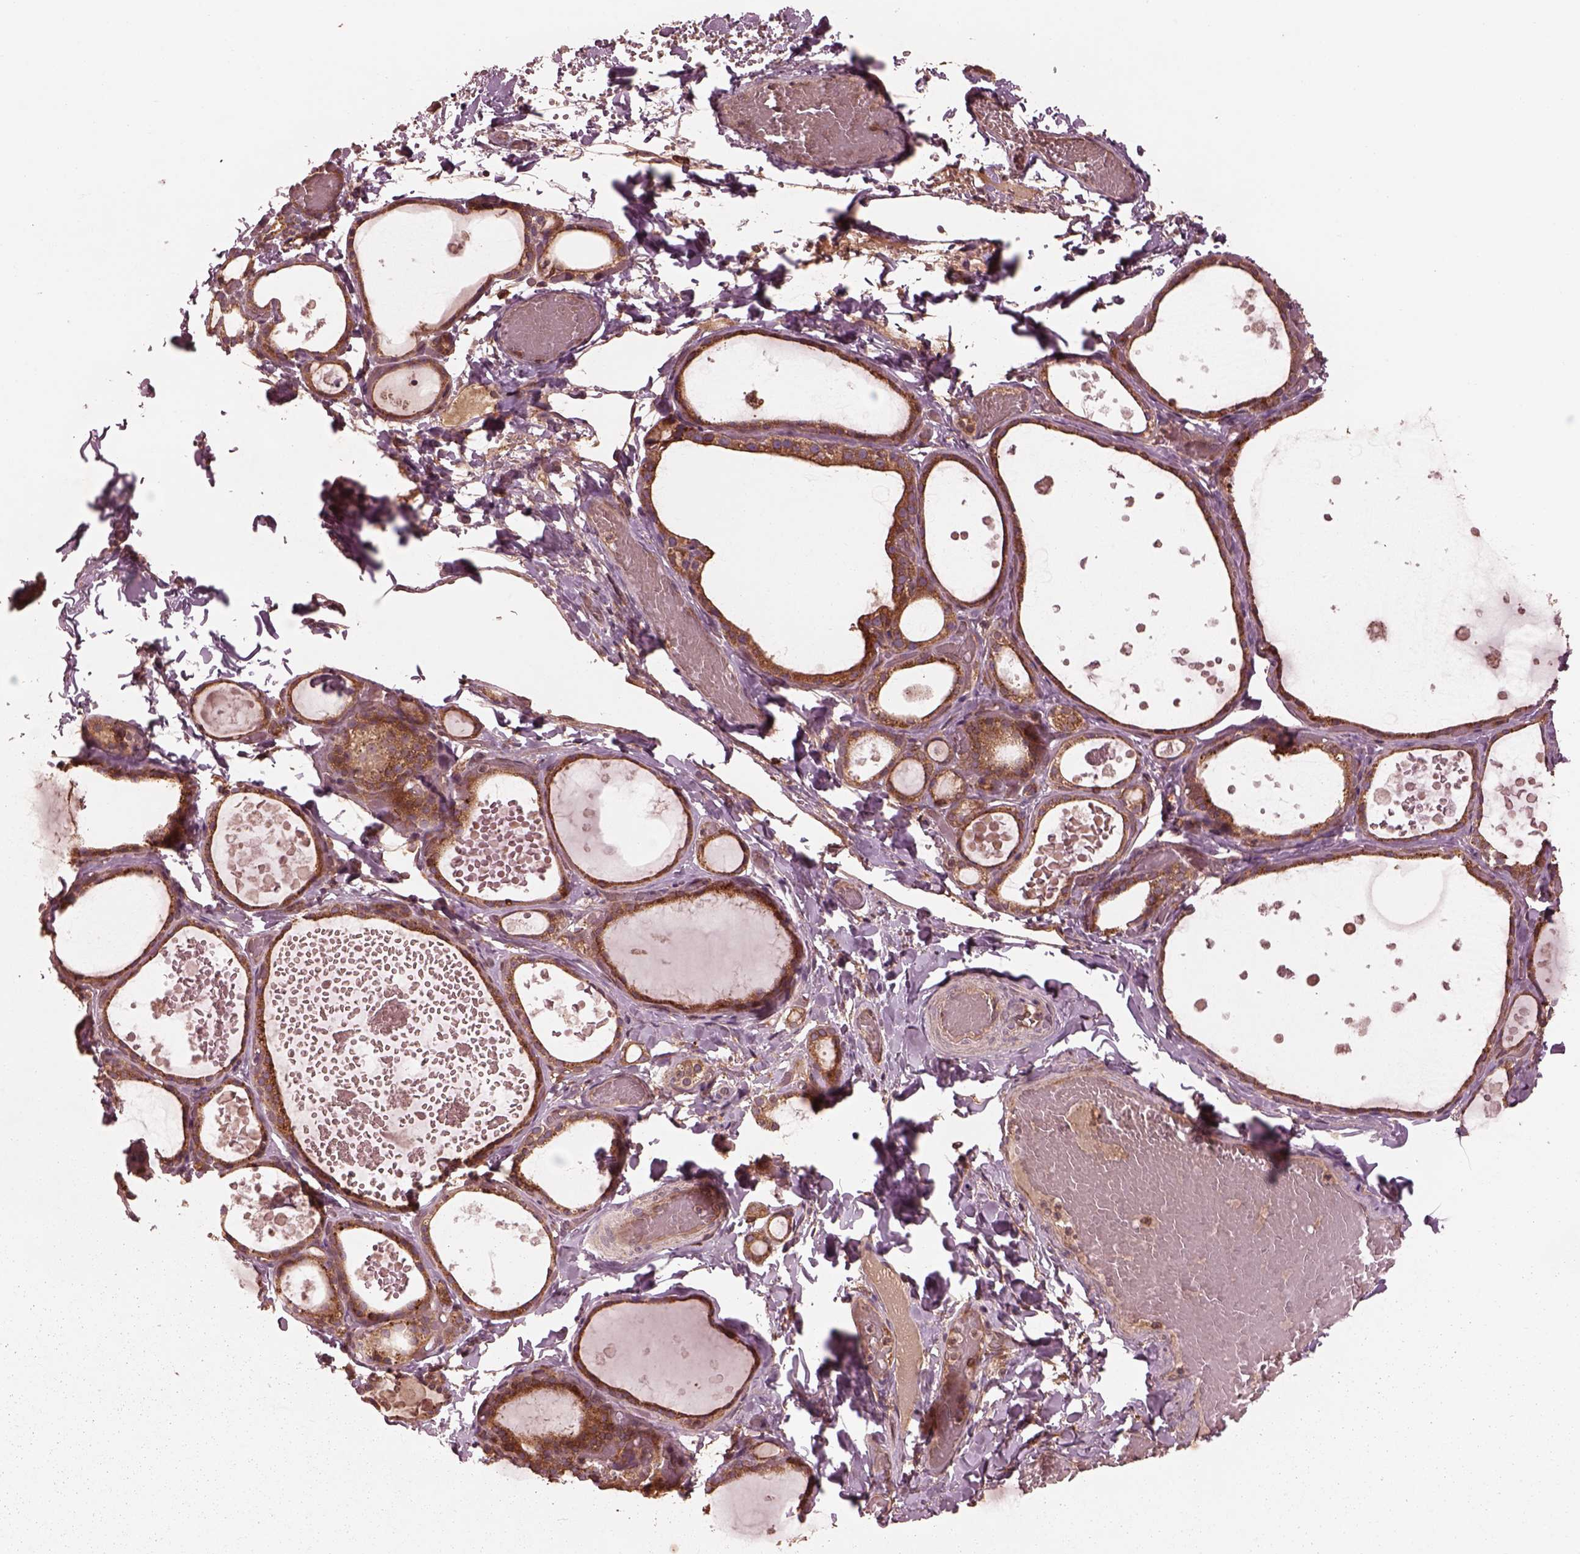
{"staining": {"intensity": "strong", "quantity": ">75%", "location": "cytoplasmic/membranous"}, "tissue": "thyroid gland", "cell_type": "Glandular cells", "image_type": "normal", "snomed": [{"axis": "morphology", "description": "Normal tissue, NOS"}, {"axis": "topography", "description": "Thyroid gland"}], "caption": "This is a photomicrograph of IHC staining of unremarkable thyroid gland, which shows strong staining in the cytoplasmic/membranous of glandular cells.", "gene": "PIK3R2", "patient": {"sex": "female", "age": 56}}